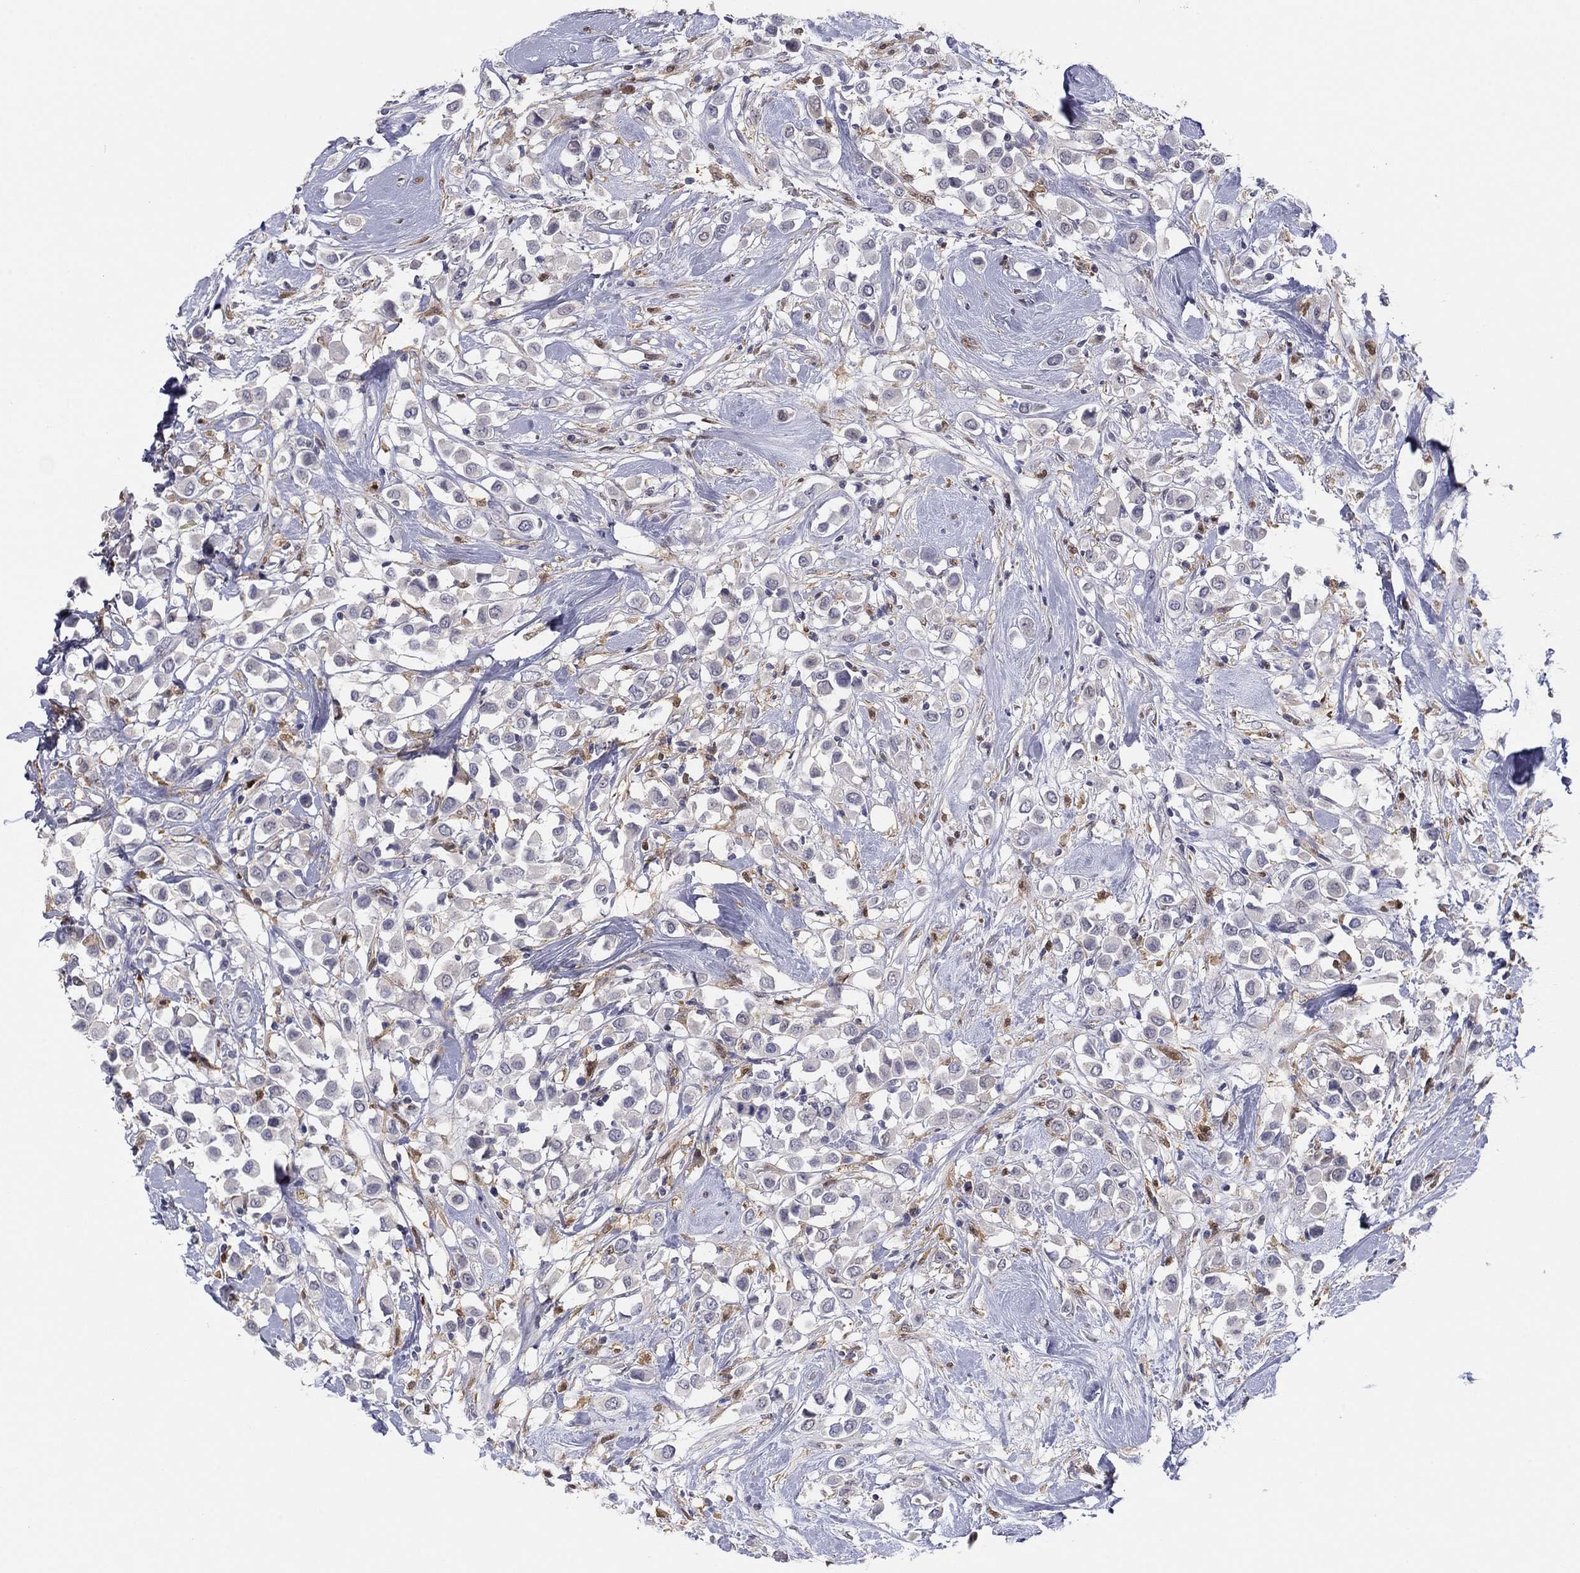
{"staining": {"intensity": "negative", "quantity": "none", "location": "none"}, "tissue": "breast cancer", "cell_type": "Tumor cells", "image_type": "cancer", "snomed": [{"axis": "morphology", "description": "Duct carcinoma"}, {"axis": "topography", "description": "Breast"}], "caption": "Protein analysis of invasive ductal carcinoma (breast) demonstrates no significant expression in tumor cells.", "gene": "PDXK", "patient": {"sex": "female", "age": 61}}